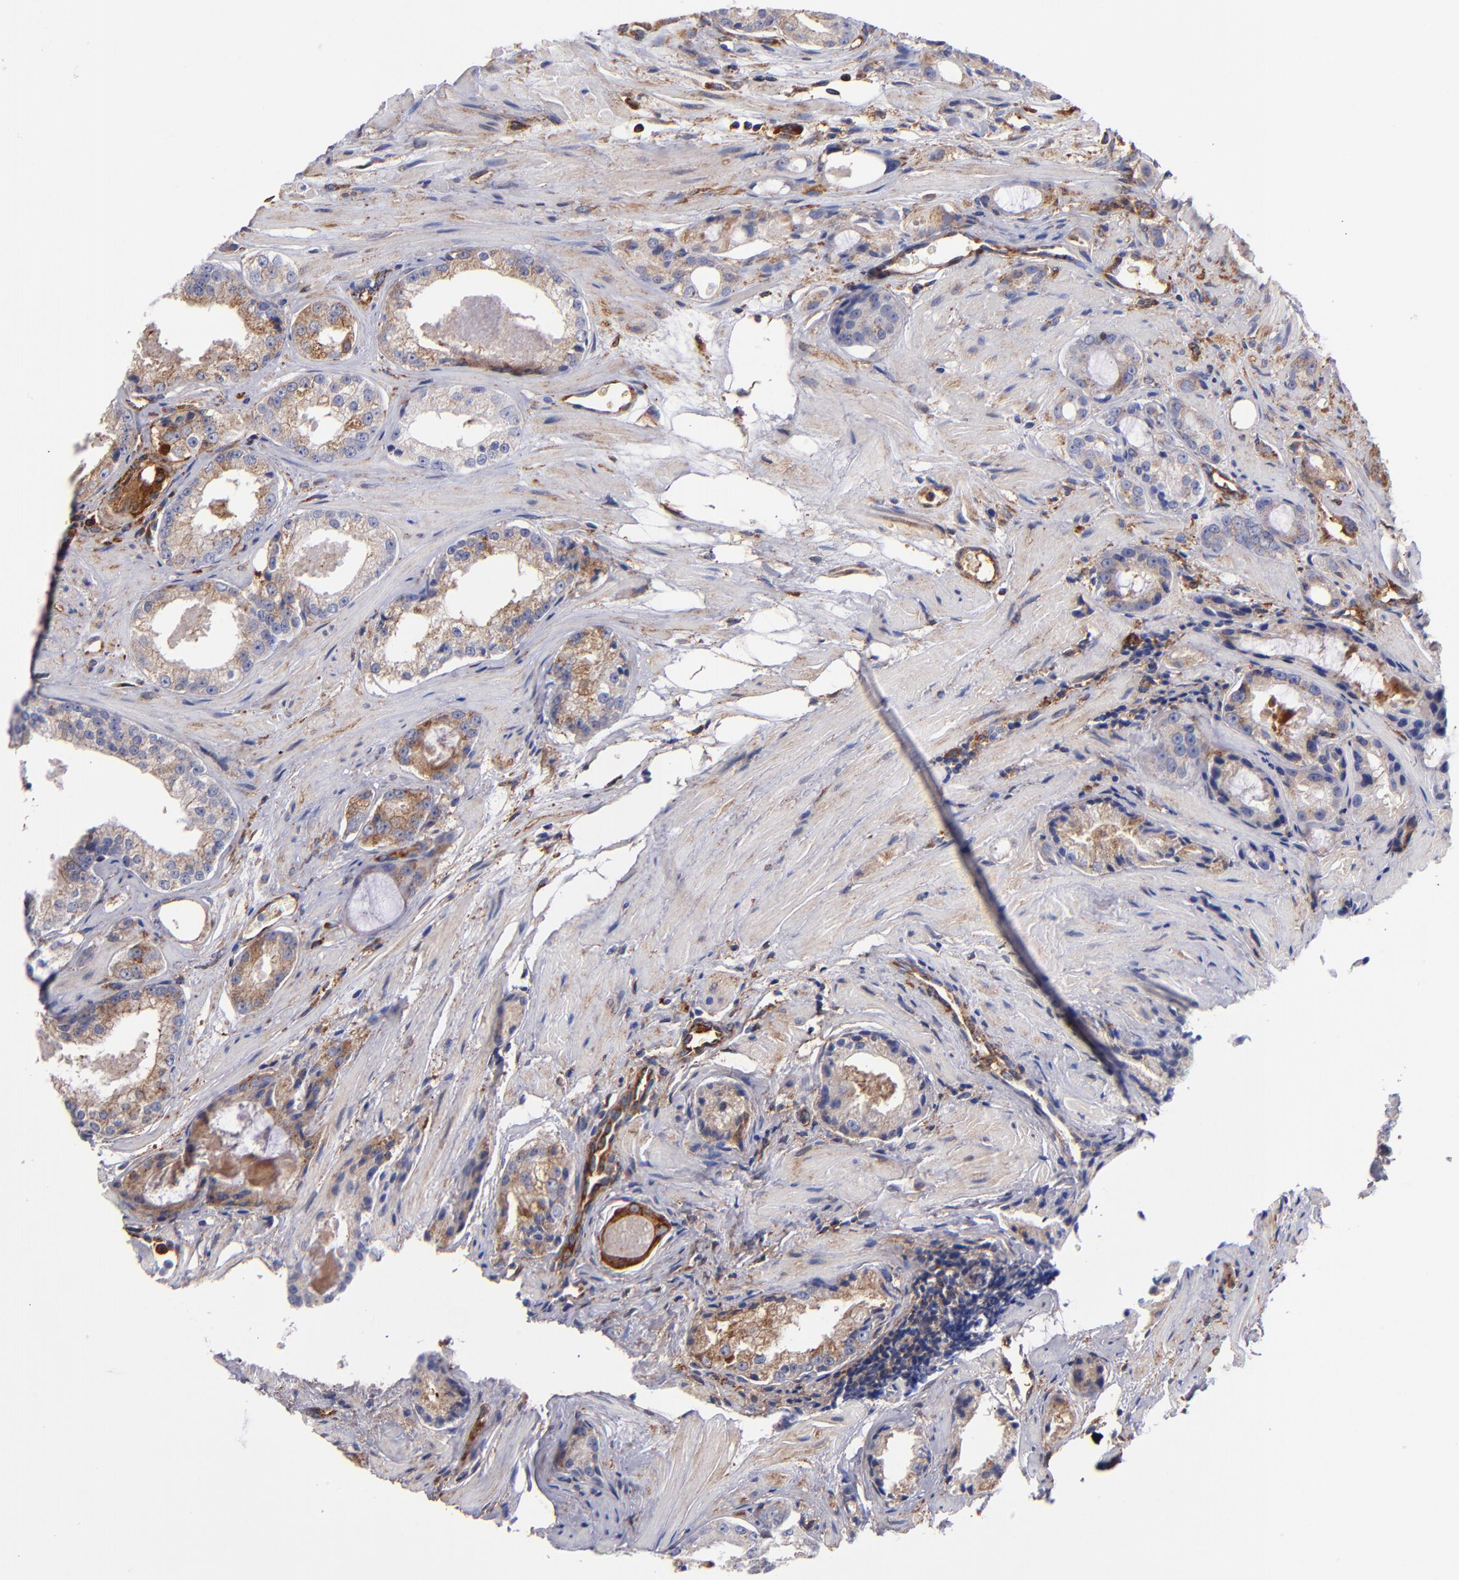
{"staining": {"intensity": "weak", "quantity": "25%-75%", "location": "cytoplasmic/membranous"}, "tissue": "prostate cancer", "cell_type": "Tumor cells", "image_type": "cancer", "snomed": [{"axis": "morphology", "description": "Adenocarcinoma, Medium grade"}, {"axis": "topography", "description": "Prostate"}], "caption": "Prostate adenocarcinoma (medium-grade) stained for a protein (brown) exhibits weak cytoplasmic/membranous positive staining in about 25%-75% of tumor cells.", "gene": "MVP", "patient": {"sex": "male", "age": 60}}